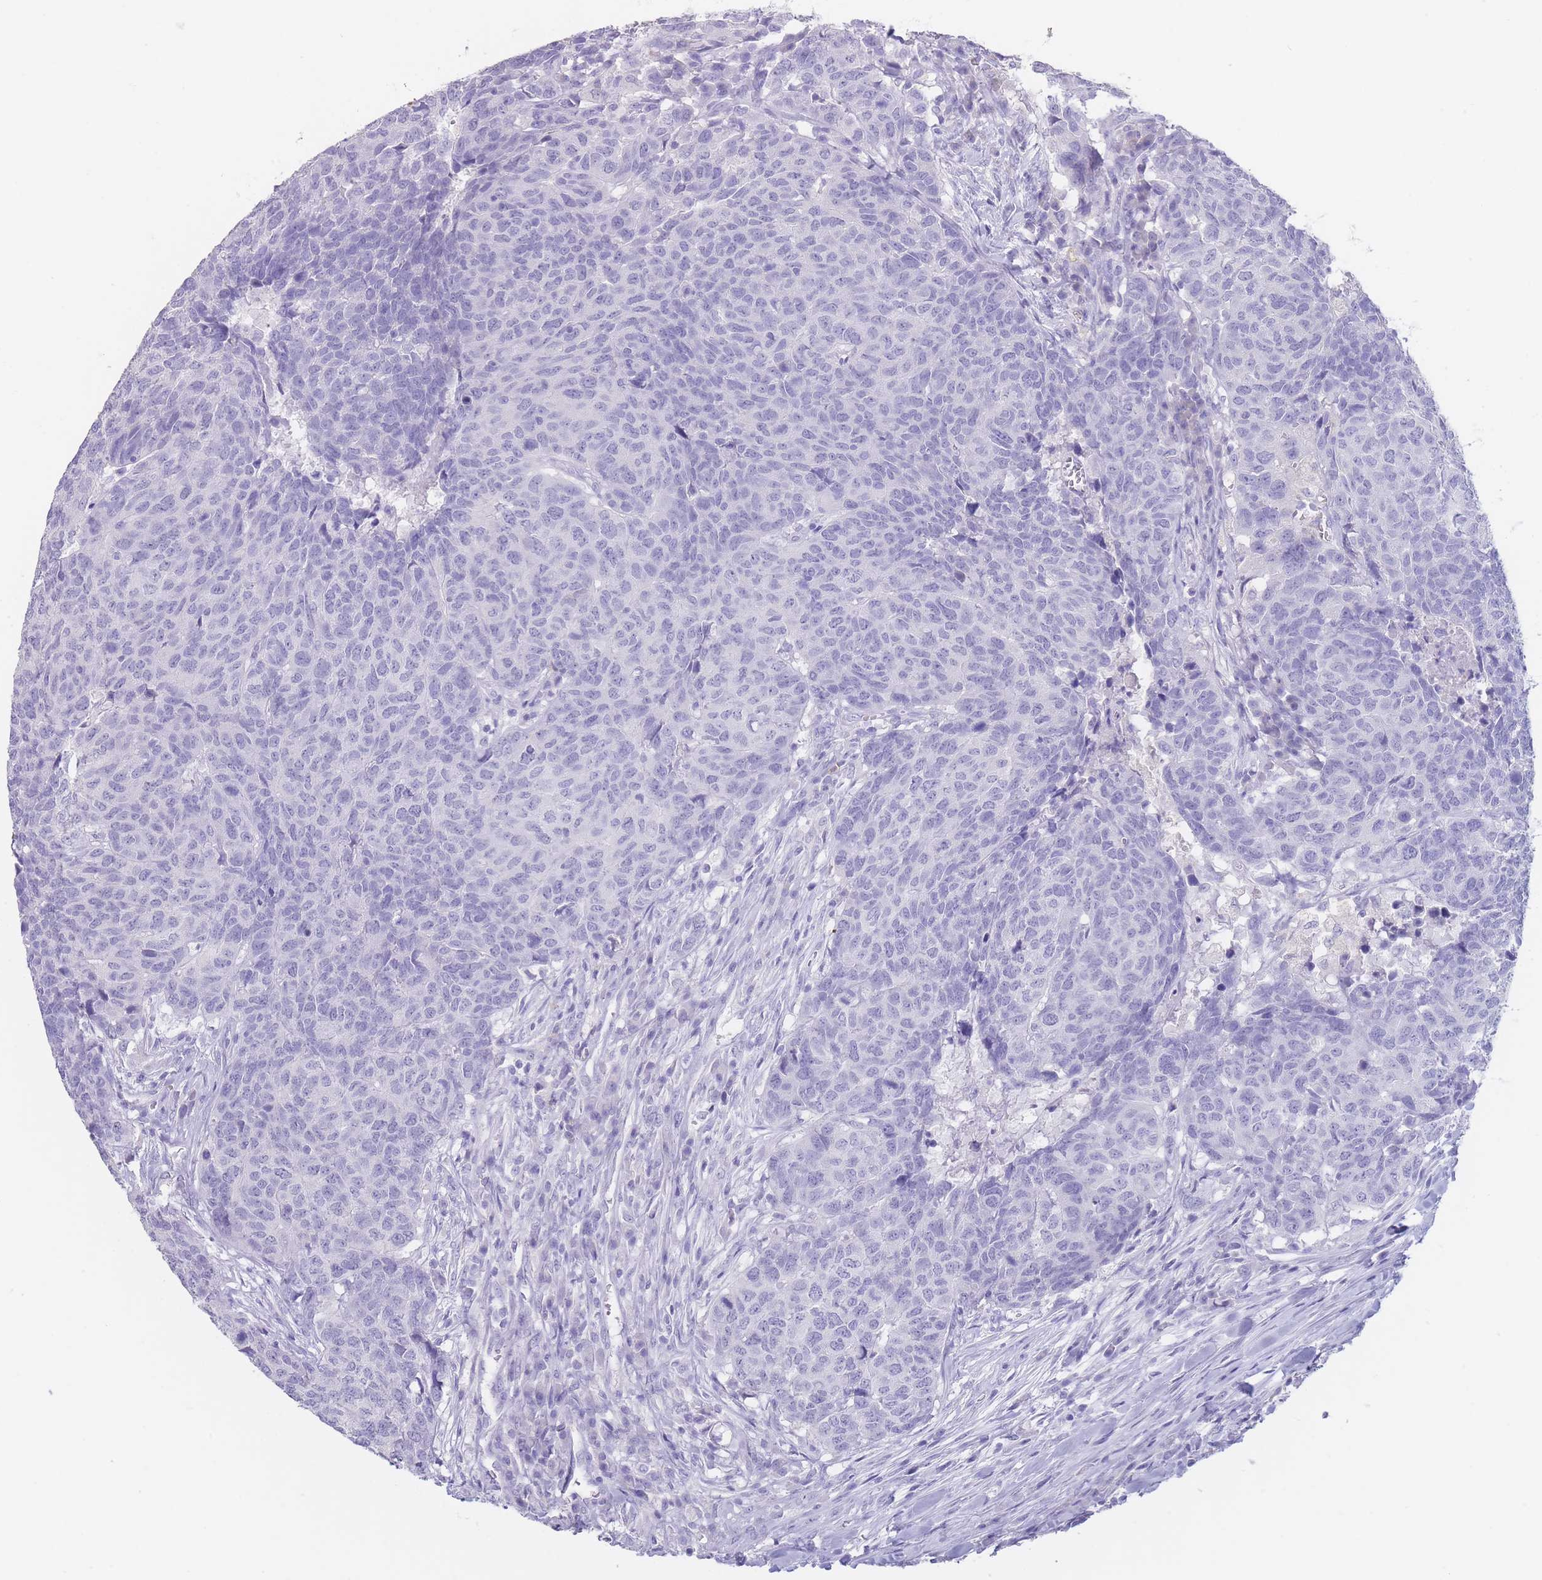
{"staining": {"intensity": "negative", "quantity": "none", "location": "none"}, "tissue": "head and neck cancer", "cell_type": "Tumor cells", "image_type": "cancer", "snomed": [{"axis": "morphology", "description": "Normal tissue, NOS"}, {"axis": "morphology", "description": "Squamous cell carcinoma, NOS"}, {"axis": "topography", "description": "Skeletal muscle"}, {"axis": "topography", "description": "Vascular tissue"}, {"axis": "topography", "description": "Peripheral nerve tissue"}, {"axis": "topography", "description": "Head-Neck"}], "caption": "Tumor cells are negative for brown protein staining in head and neck cancer.", "gene": "CD37", "patient": {"sex": "male", "age": 66}}